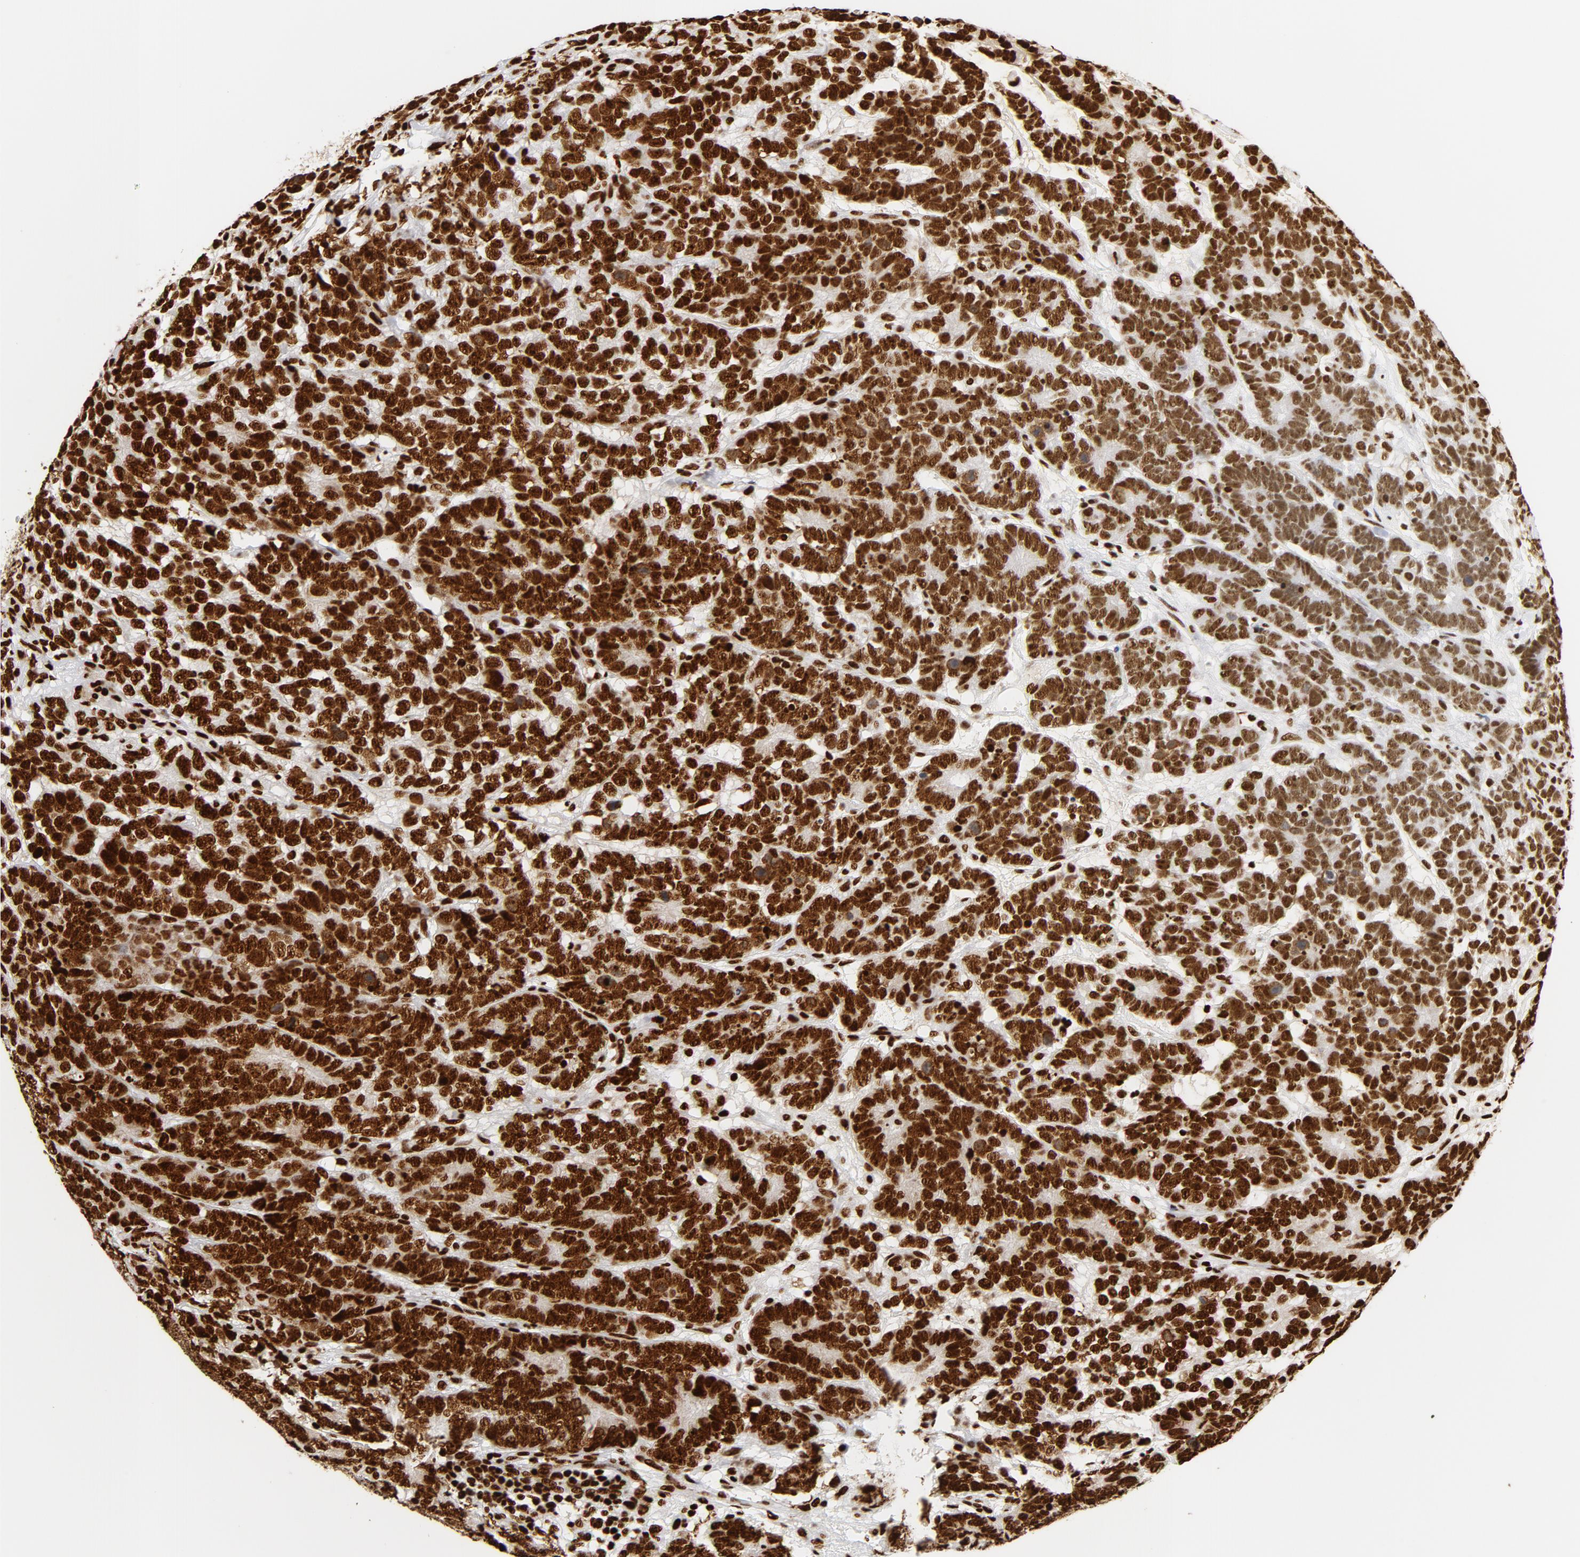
{"staining": {"intensity": "strong", "quantity": ">75%", "location": "nuclear"}, "tissue": "testis cancer", "cell_type": "Tumor cells", "image_type": "cancer", "snomed": [{"axis": "morphology", "description": "Carcinoma, Embryonal, NOS"}, {"axis": "topography", "description": "Testis"}], "caption": "Immunohistochemistry (IHC) (DAB) staining of testis cancer displays strong nuclear protein positivity in about >75% of tumor cells. (DAB IHC with brightfield microscopy, high magnification).", "gene": "XRCC6", "patient": {"sex": "male", "age": 26}}